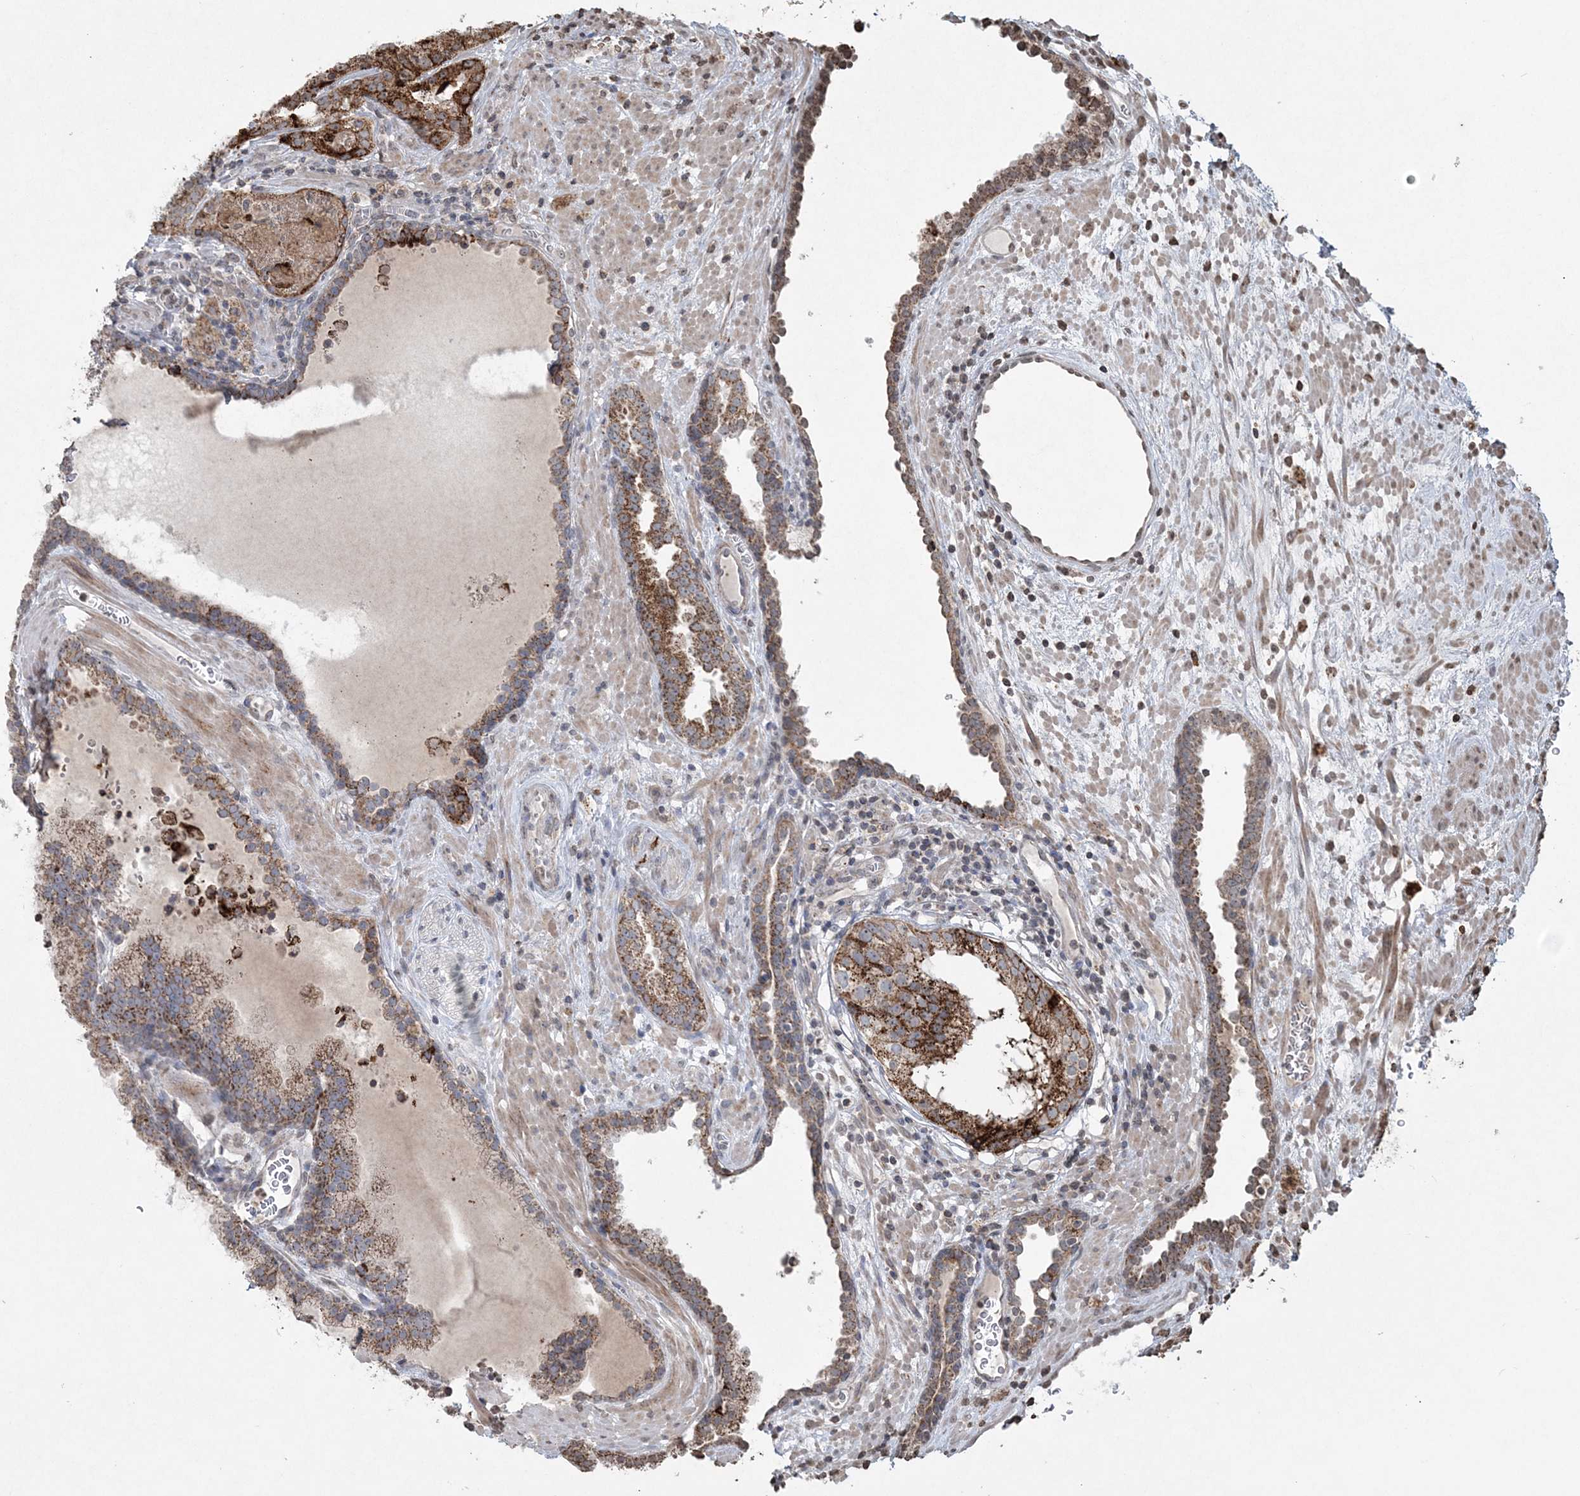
{"staining": {"intensity": "strong", "quantity": ">75%", "location": "cytoplasmic/membranous"}, "tissue": "prostate cancer", "cell_type": "Tumor cells", "image_type": "cancer", "snomed": [{"axis": "morphology", "description": "Adenocarcinoma, High grade"}, {"axis": "topography", "description": "Prostate"}], "caption": "Adenocarcinoma (high-grade) (prostate) tissue shows strong cytoplasmic/membranous staining in about >75% of tumor cells", "gene": "TTC7A", "patient": {"sex": "male", "age": 68}}